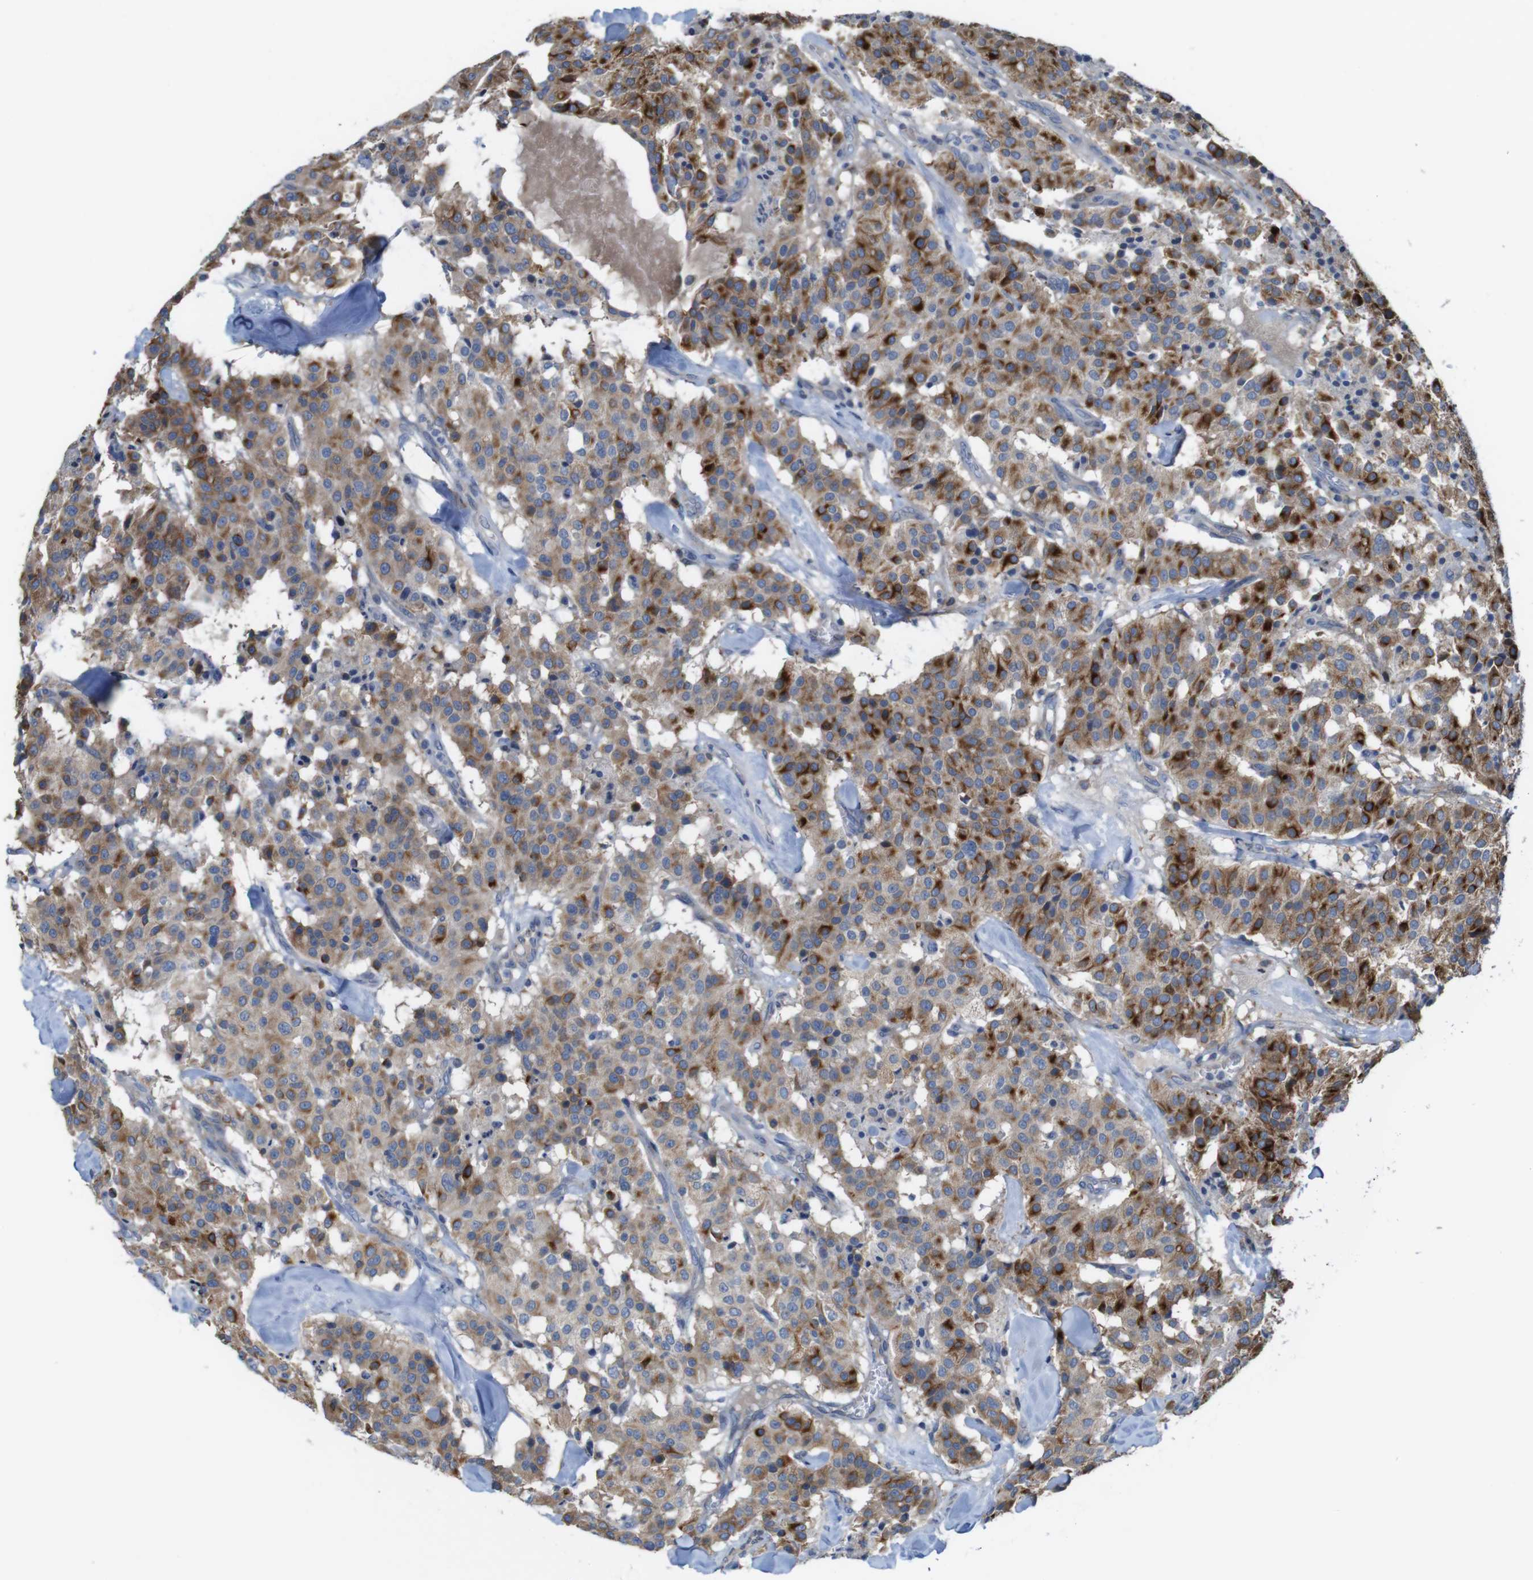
{"staining": {"intensity": "strong", "quantity": "25%-75%", "location": "cytoplasmic/membranous"}, "tissue": "carcinoid", "cell_type": "Tumor cells", "image_type": "cancer", "snomed": [{"axis": "morphology", "description": "Carcinoid, malignant, NOS"}, {"axis": "topography", "description": "Lung"}], "caption": "Protein expression analysis of human carcinoid reveals strong cytoplasmic/membranous staining in about 25%-75% of tumor cells.", "gene": "PCOLCE2", "patient": {"sex": "male", "age": 30}}